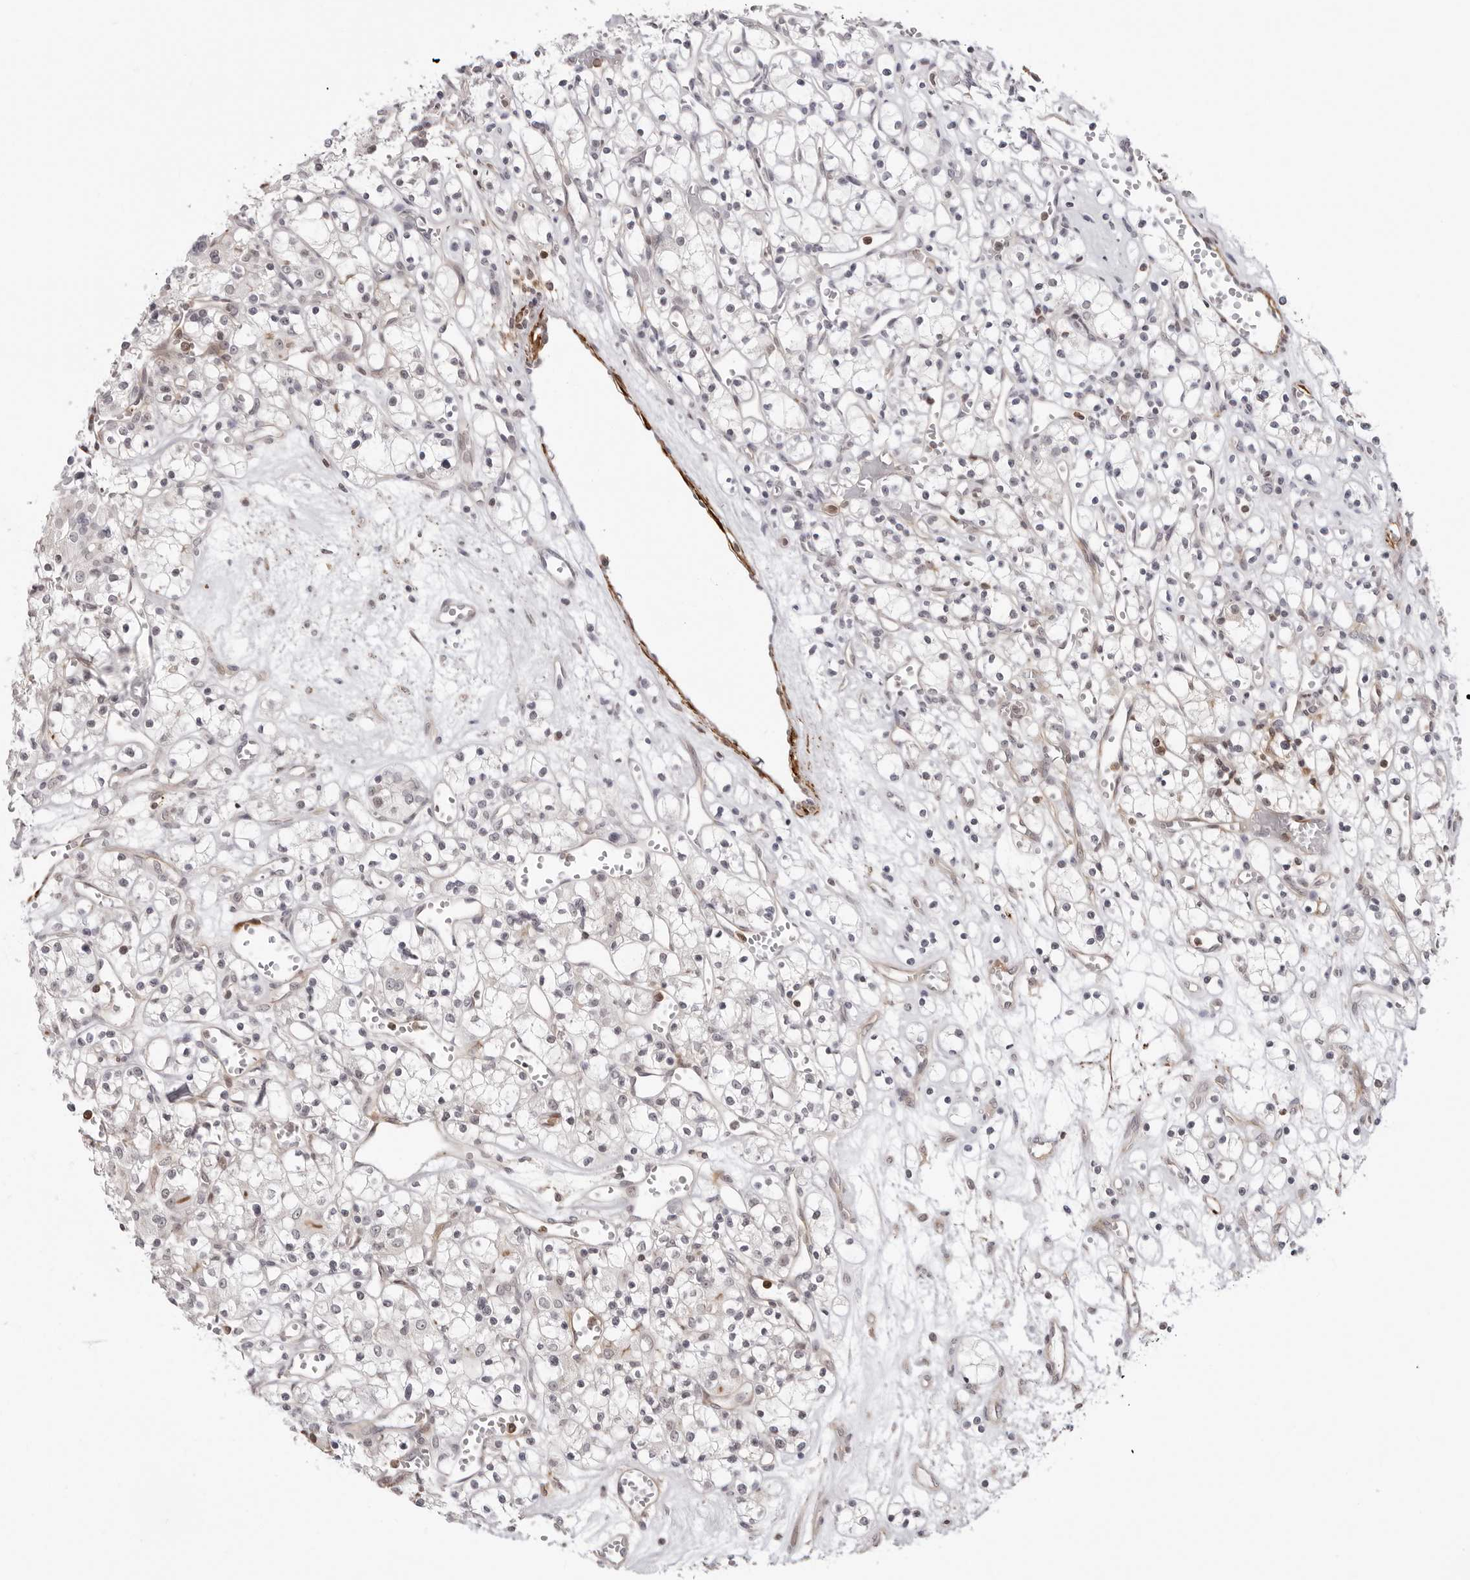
{"staining": {"intensity": "negative", "quantity": "none", "location": "none"}, "tissue": "renal cancer", "cell_type": "Tumor cells", "image_type": "cancer", "snomed": [{"axis": "morphology", "description": "Adenocarcinoma, NOS"}, {"axis": "topography", "description": "Kidney"}], "caption": "This photomicrograph is of renal cancer stained with IHC to label a protein in brown with the nuclei are counter-stained blue. There is no staining in tumor cells.", "gene": "UNK", "patient": {"sex": "female", "age": 59}}